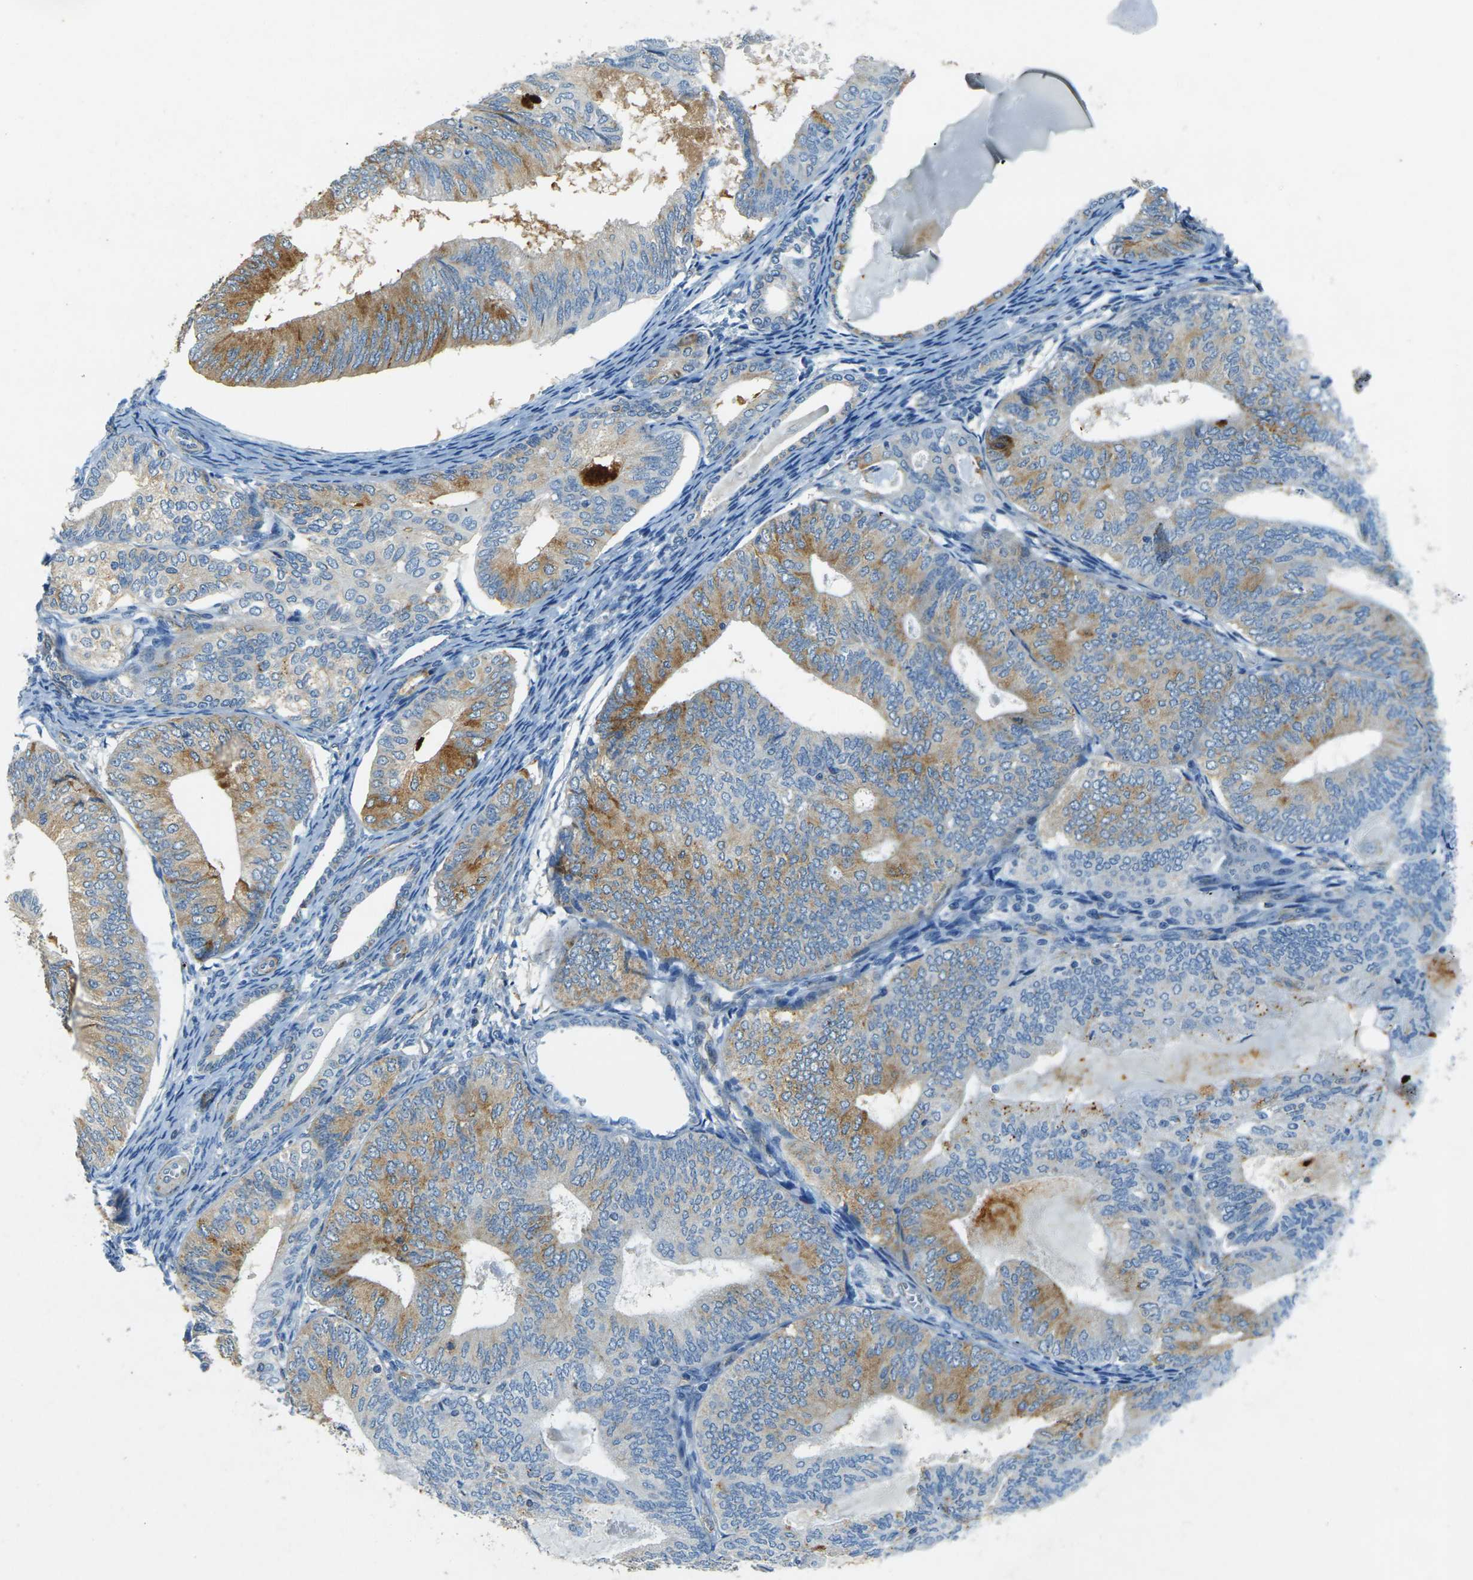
{"staining": {"intensity": "moderate", "quantity": "25%-75%", "location": "cytoplasmic/membranous"}, "tissue": "endometrial cancer", "cell_type": "Tumor cells", "image_type": "cancer", "snomed": [{"axis": "morphology", "description": "Adenocarcinoma, NOS"}, {"axis": "topography", "description": "Endometrium"}], "caption": "A high-resolution photomicrograph shows immunohistochemistry (IHC) staining of endometrial cancer, which demonstrates moderate cytoplasmic/membranous positivity in approximately 25%-75% of tumor cells. The protein is stained brown, and the nuclei are stained in blue (DAB IHC with brightfield microscopy, high magnification).", "gene": "SORT1", "patient": {"sex": "female", "age": 81}}